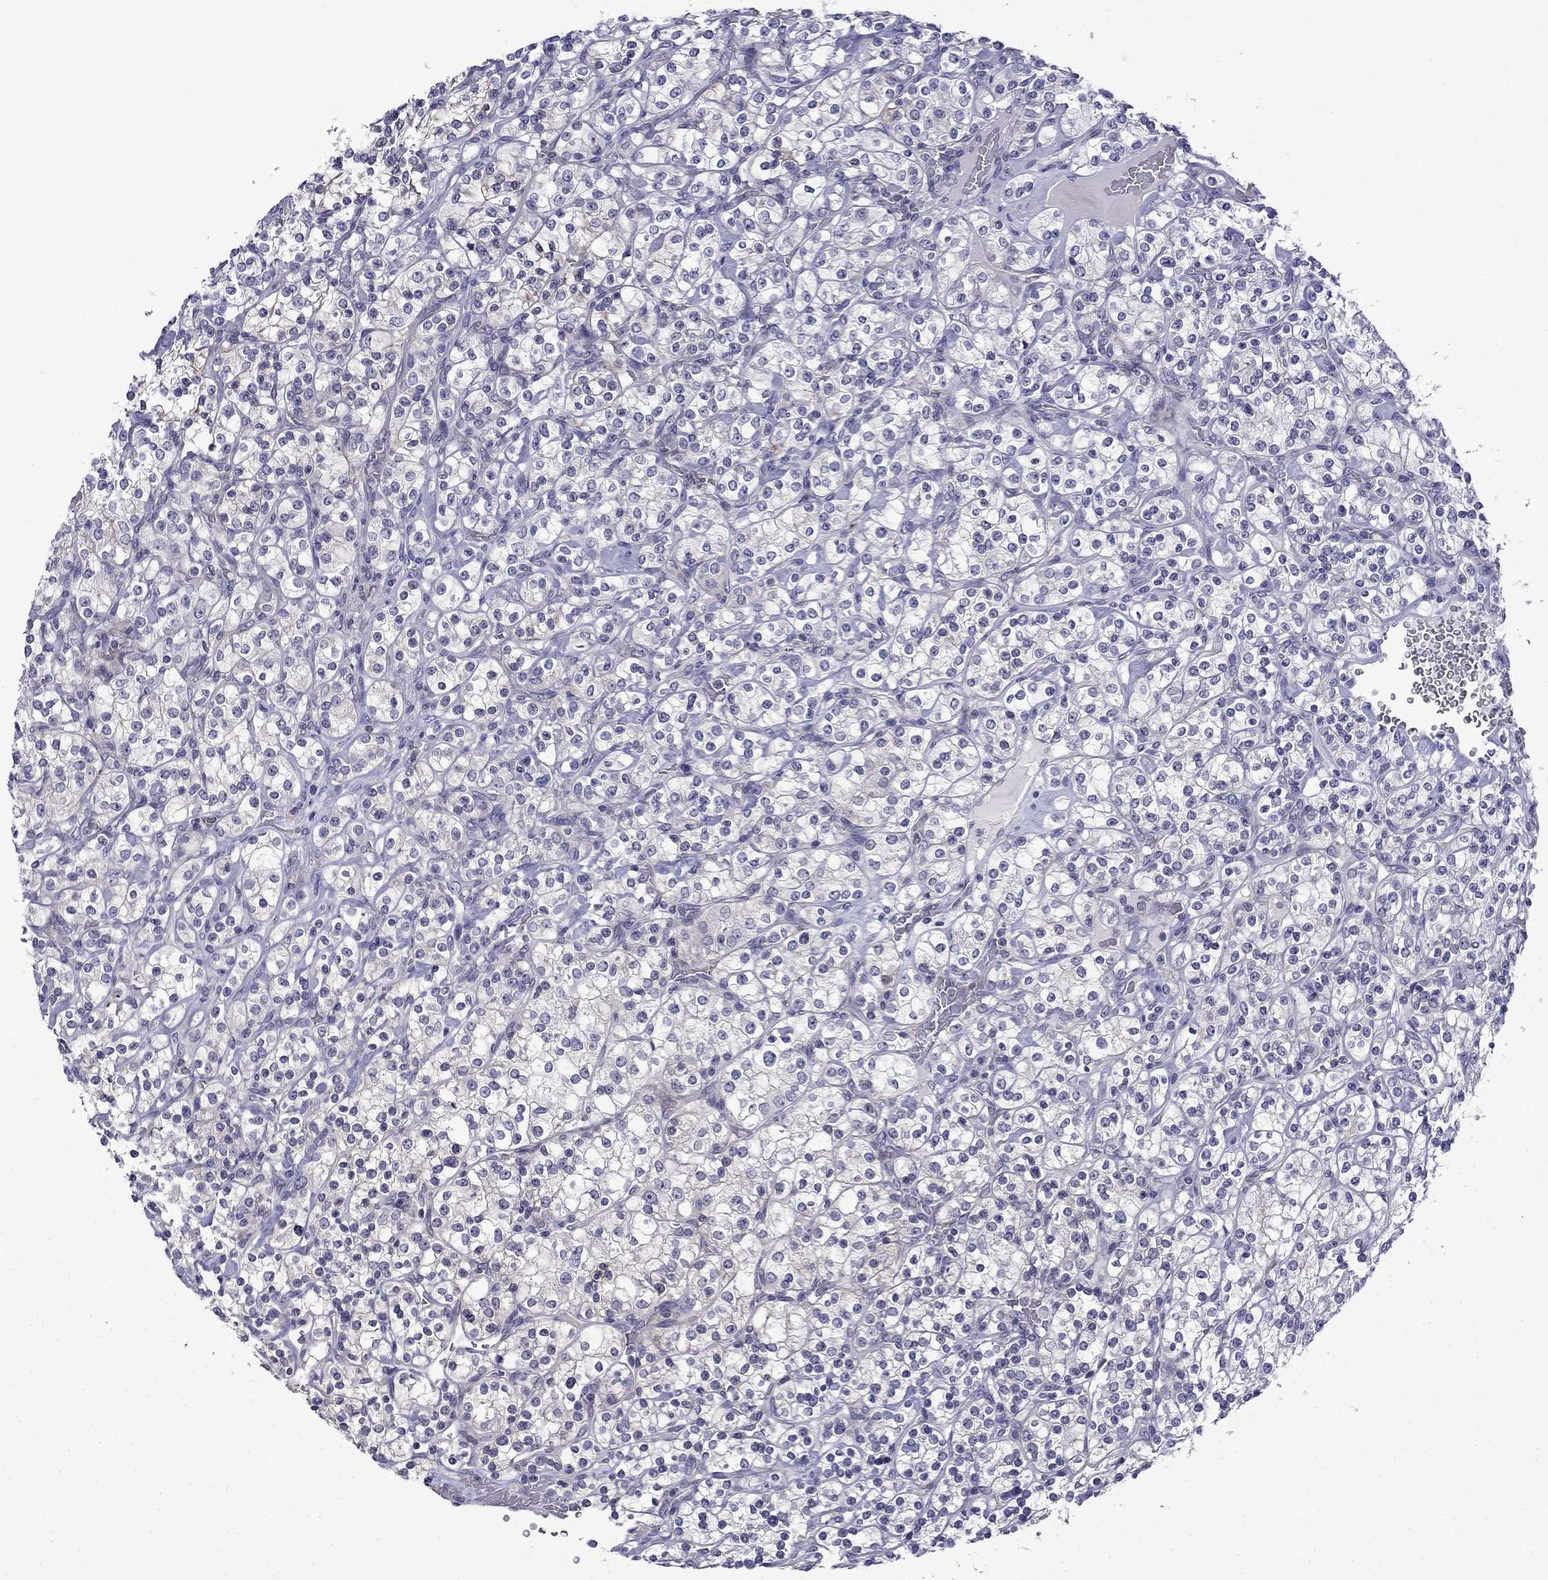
{"staining": {"intensity": "negative", "quantity": "none", "location": "none"}, "tissue": "renal cancer", "cell_type": "Tumor cells", "image_type": "cancer", "snomed": [{"axis": "morphology", "description": "Adenocarcinoma, NOS"}, {"axis": "topography", "description": "Kidney"}], "caption": "DAB immunohistochemical staining of adenocarcinoma (renal) demonstrates no significant staining in tumor cells.", "gene": "PRR18", "patient": {"sex": "male", "age": 77}}